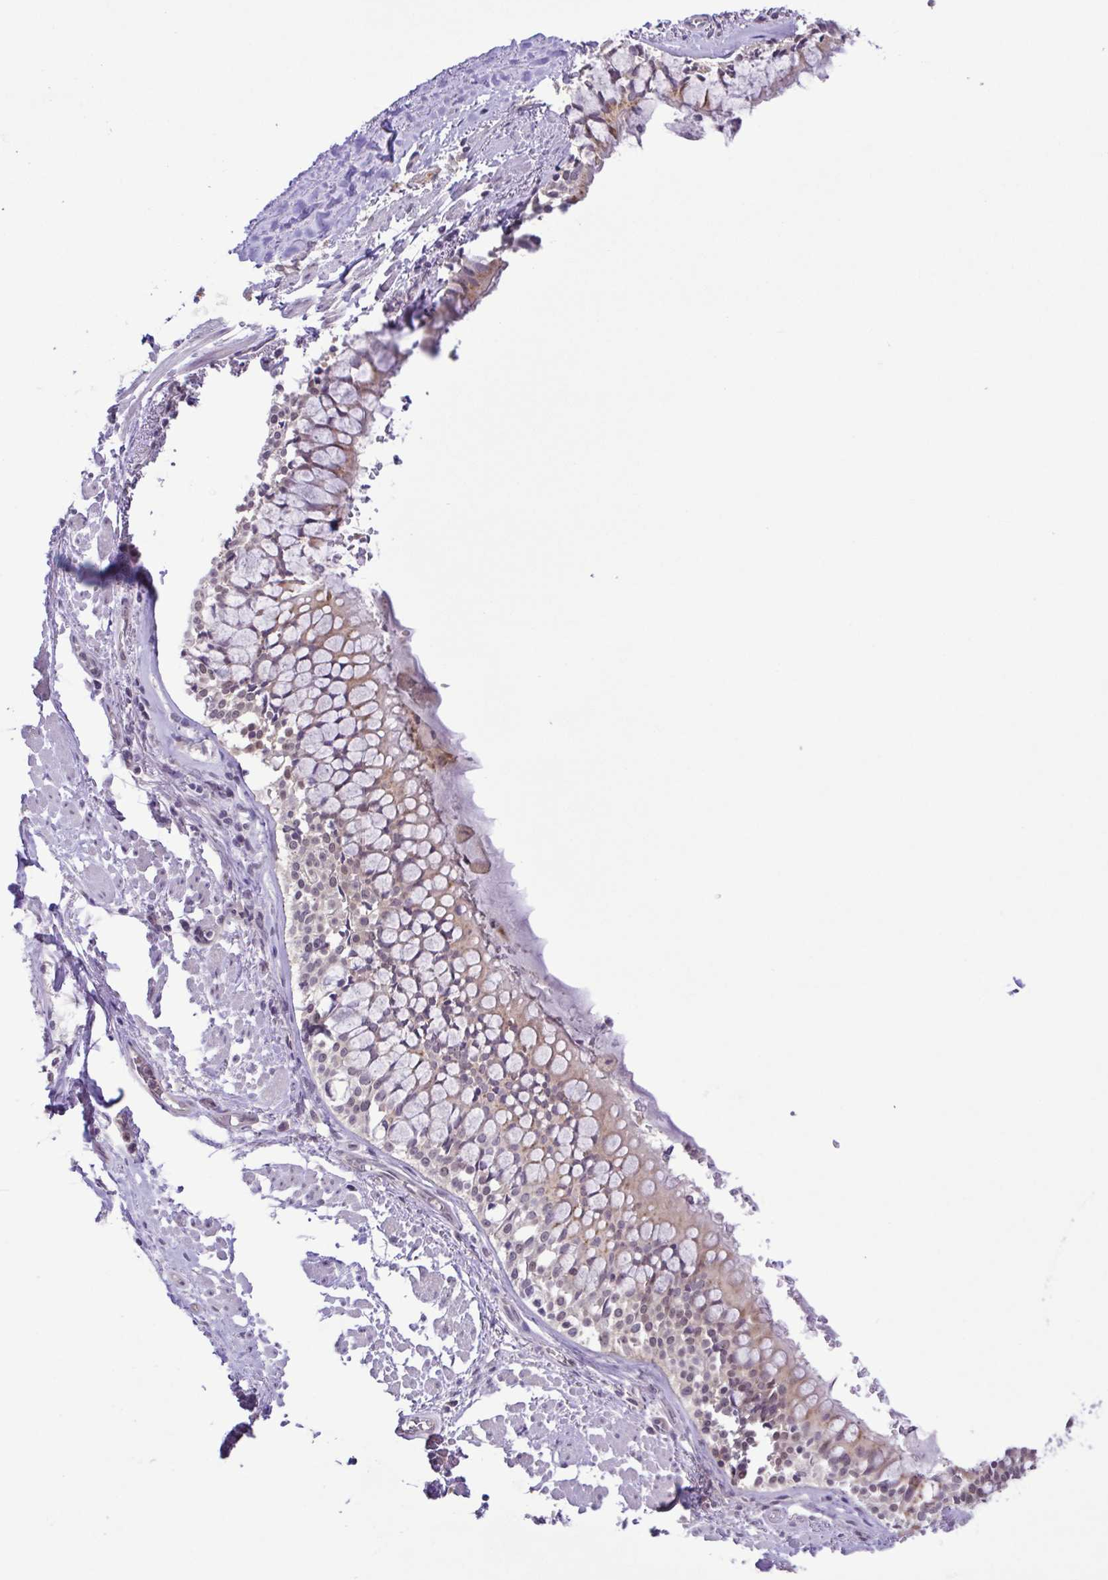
{"staining": {"intensity": "negative", "quantity": "none", "location": "none"}, "tissue": "soft tissue", "cell_type": "Chondrocytes", "image_type": "normal", "snomed": [{"axis": "morphology", "description": "Normal tissue, NOS"}, {"axis": "topography", "description": "Cartilage tissue"}, {"axis": "topography", "description": "Bronchus"}], "caption": "Immunohistochemical staining of benign soft tissue demonstrates no significant staining in chondrocytes.", "gene": "IL1RN", "patient": {"sex": "male", "age": 64}}